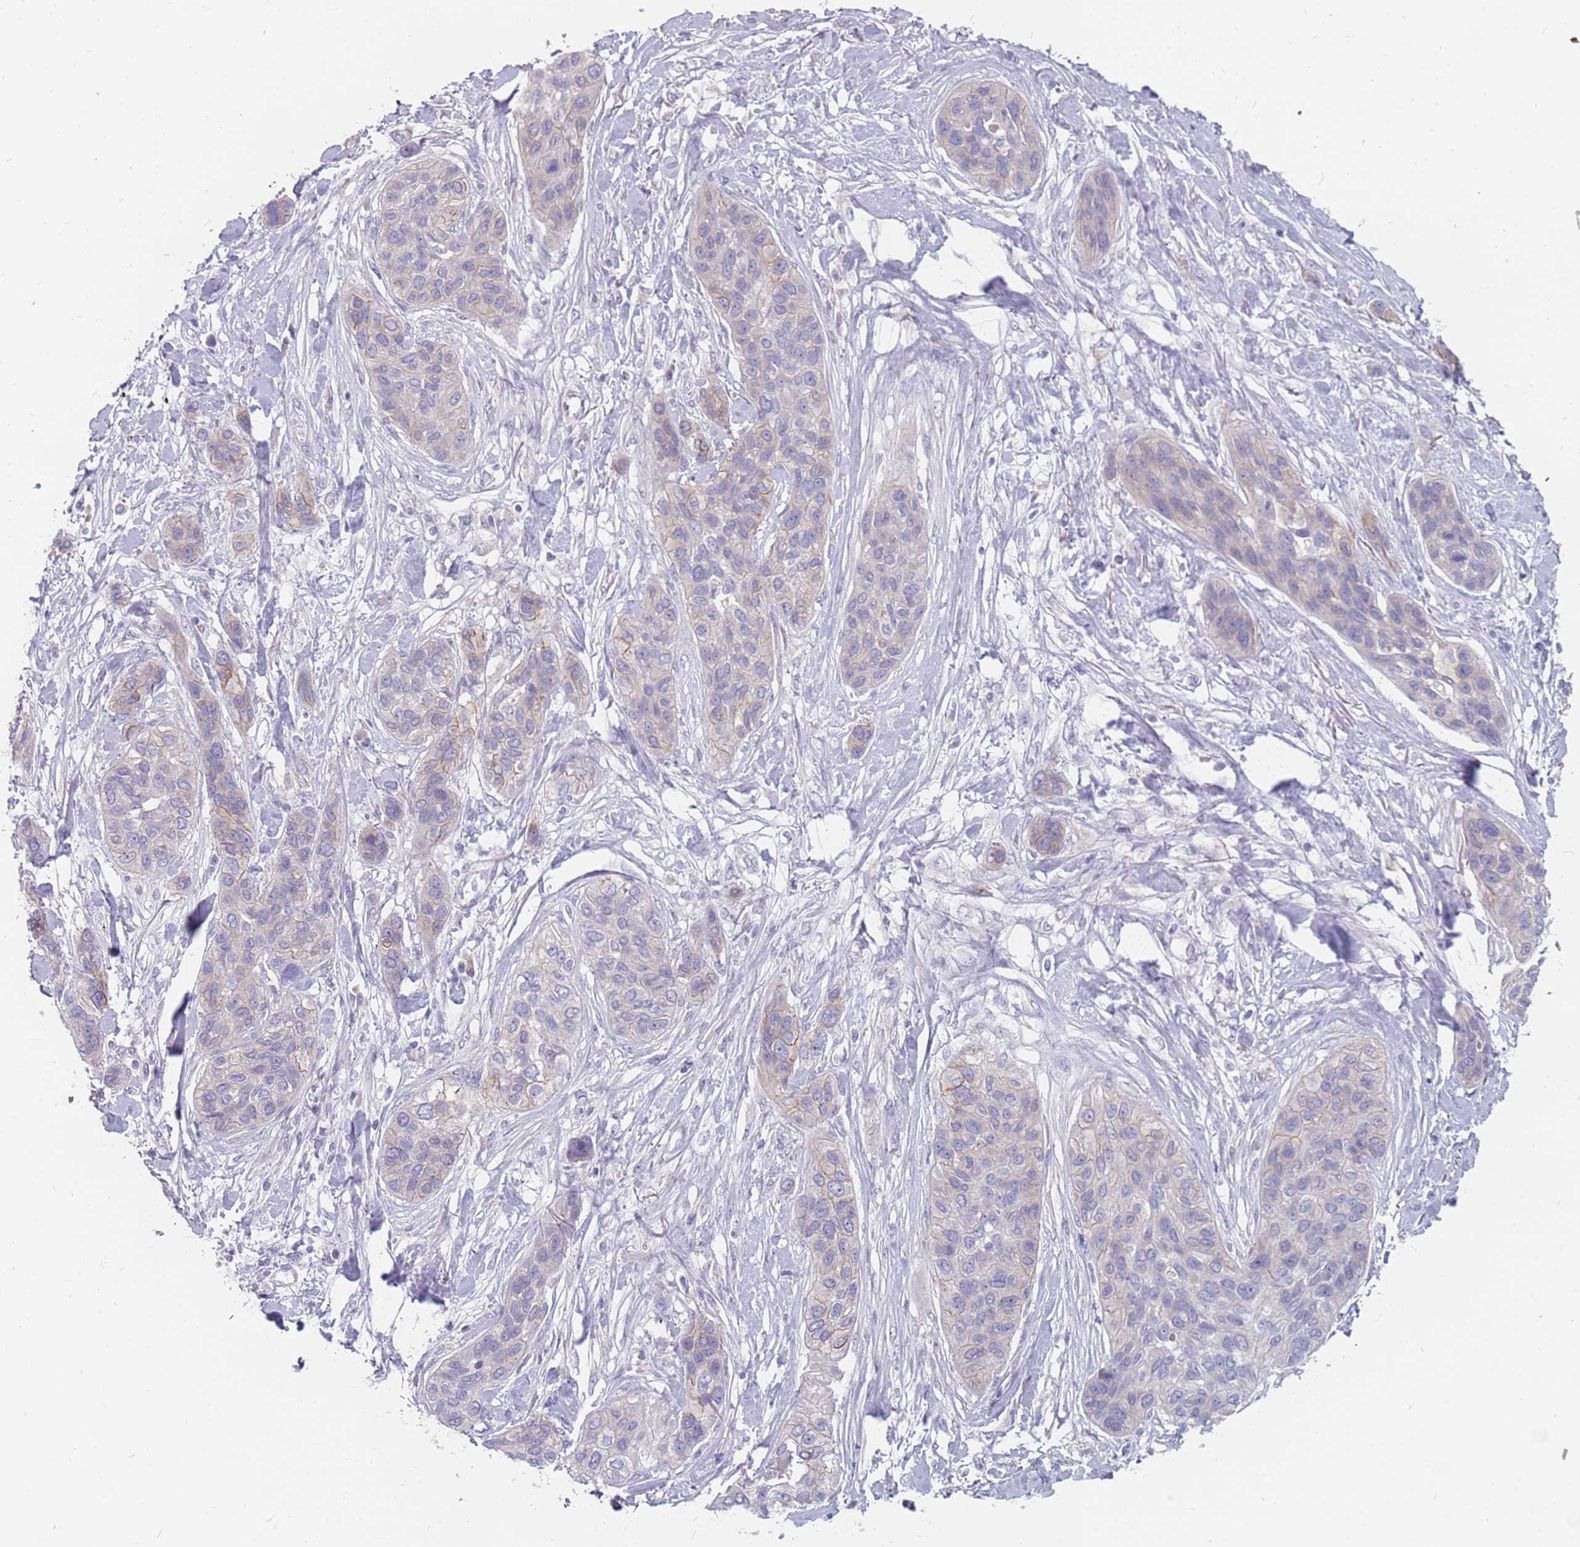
{"staining": {"intensity": "weak", "quantity": "<25%", "location": "cytoplasmic/membranous"}, "tissue": "lung cancer", "cell_type": "Tumor cells", "image_type": "cancer", "snomed": [{"axis": "morphology", "description": "Squamous cell carcinoma, NOS"}, {"axis": "topography", "description": "Lung"}], "caption": "Tumor cells are negative for brown protein staining in lung cancer.", "gene": "CMTR2", "patient": {"sex": "female", "age": 70}}